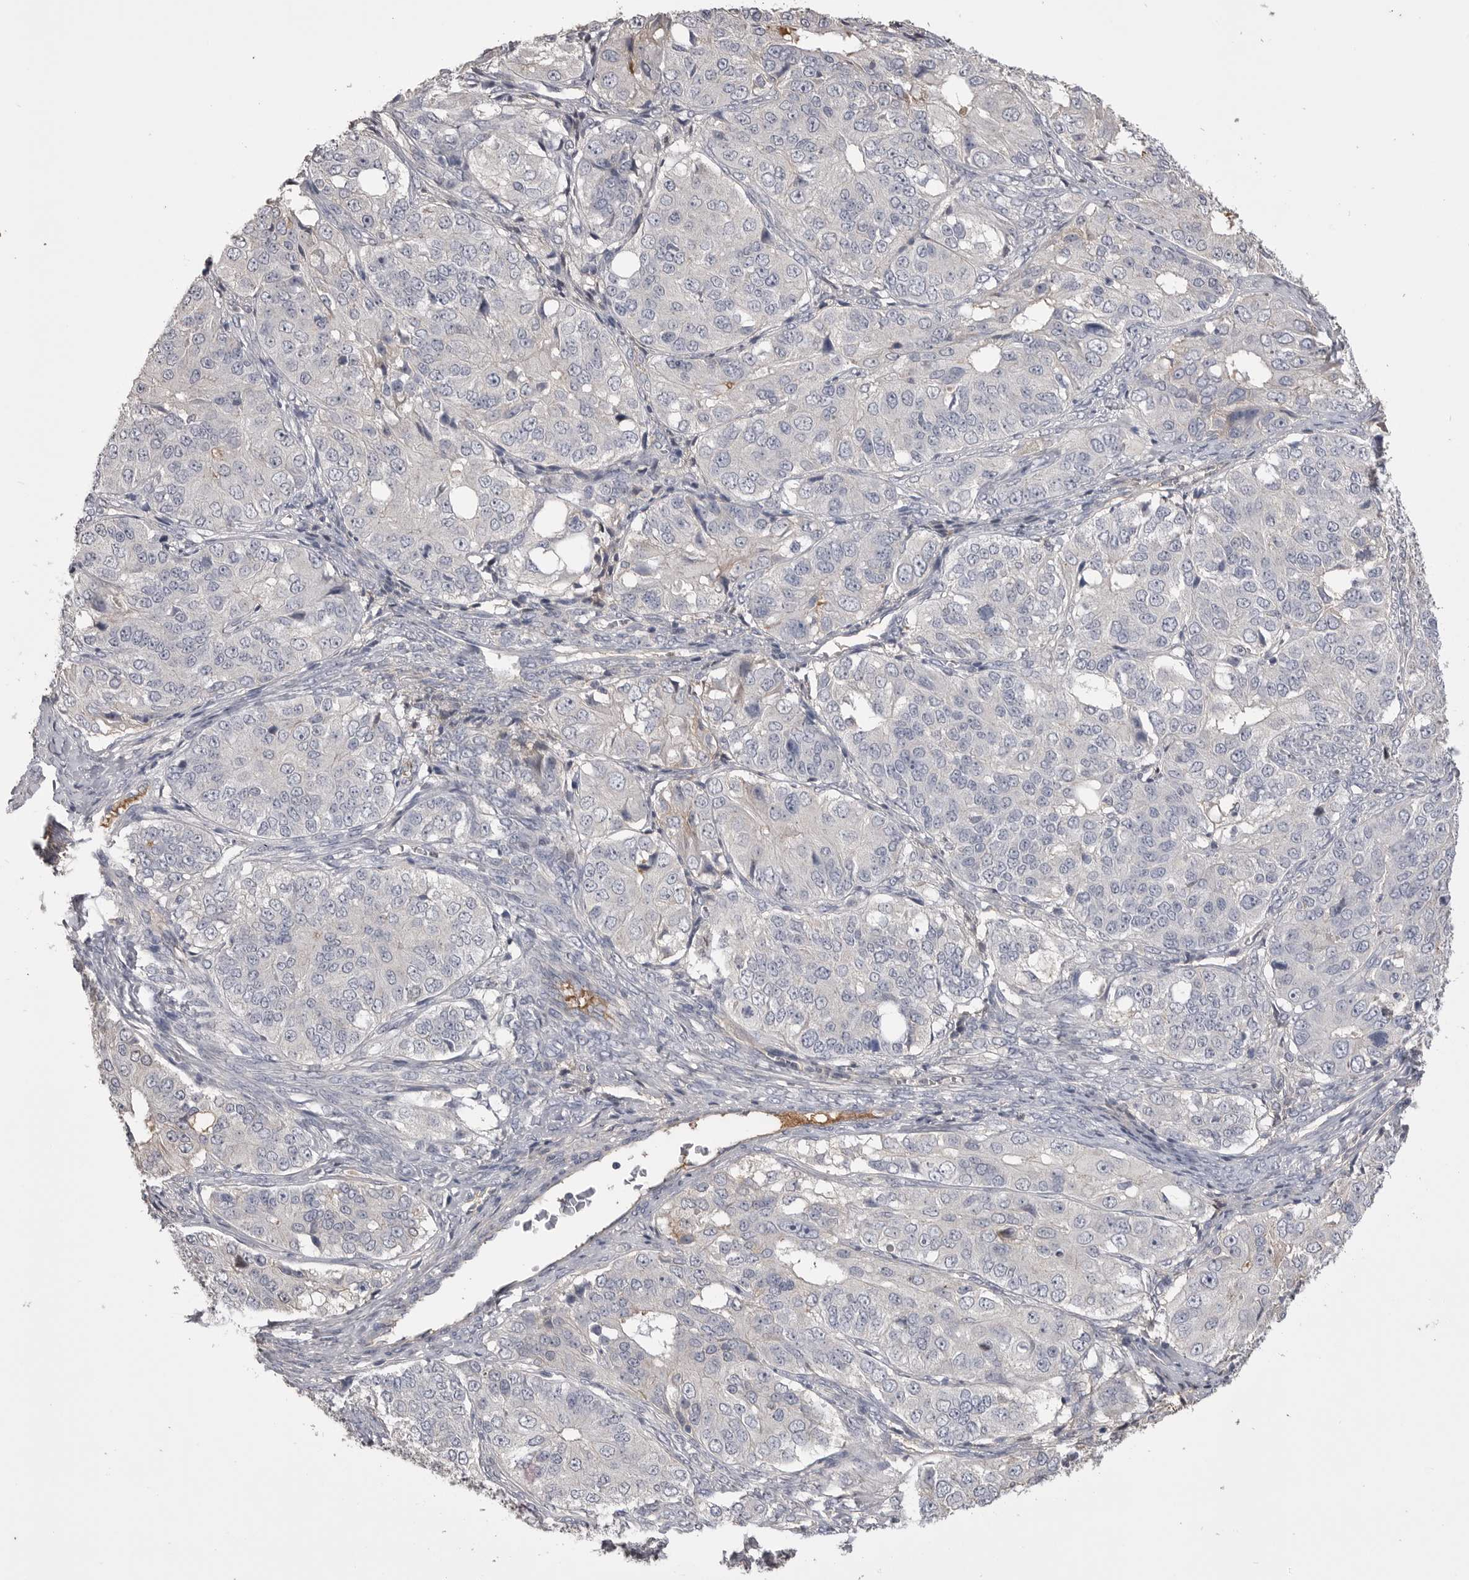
{"staining": {"intensity": "negative", "quantity": "none", "location": "none"}, "tissue": "ovarian cancer", "cell_type": "Tumor cells", "image_type": "cancer", "snomed": [{"axis": "morphology", "description": "Carcinoma, endometroid"}, {"axis": "topography", "description": "Ovary"}], "caption": "Immunohistochemistry histopathology image of human endometroid carcinoma (ovarian) stained for a protein (brown), which displays no staining in tumor cells.", "gene": "AHSG", "patient": {"sex": "female", "age": 51}}